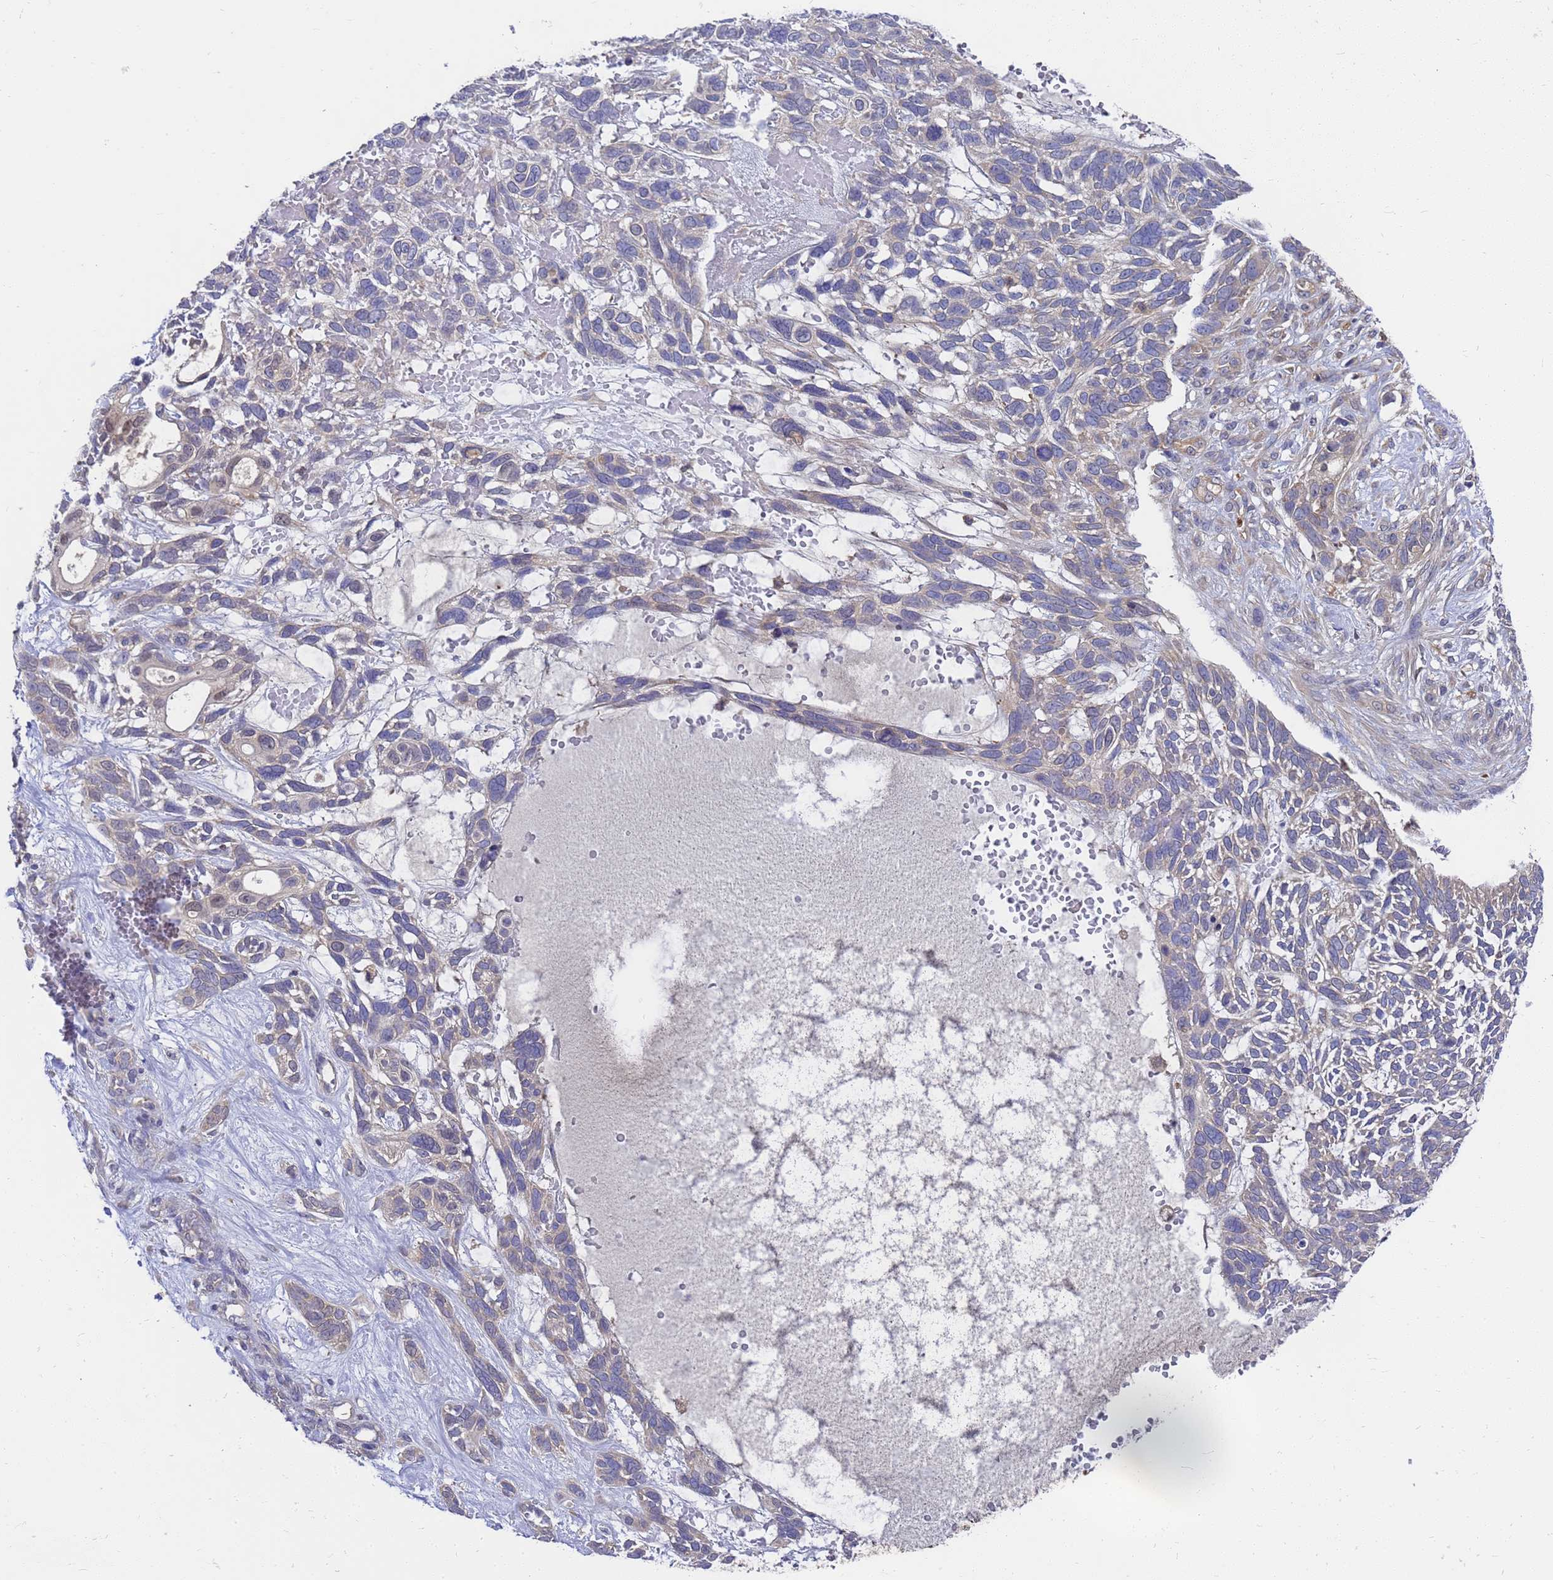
{"staining": {"intensity": "negative", "quantity": "none", "location": "none"}, "tissue": "skin cancer", "cell_type": "Tumor cells", "image_type": "cancer", "snomed": [{"axis": "morphology", "description": "Basal cell carcinoma"}, {"axis": "topography", "description": "Skin"}], "caption": "This is an immunohistochemistry (IHC) histopathology image of basal cell carcinoma (skin). There is no staining in tumor cells.", "gene": "SLC35E2B", "patient": {"sex": "male", "age": 88}}